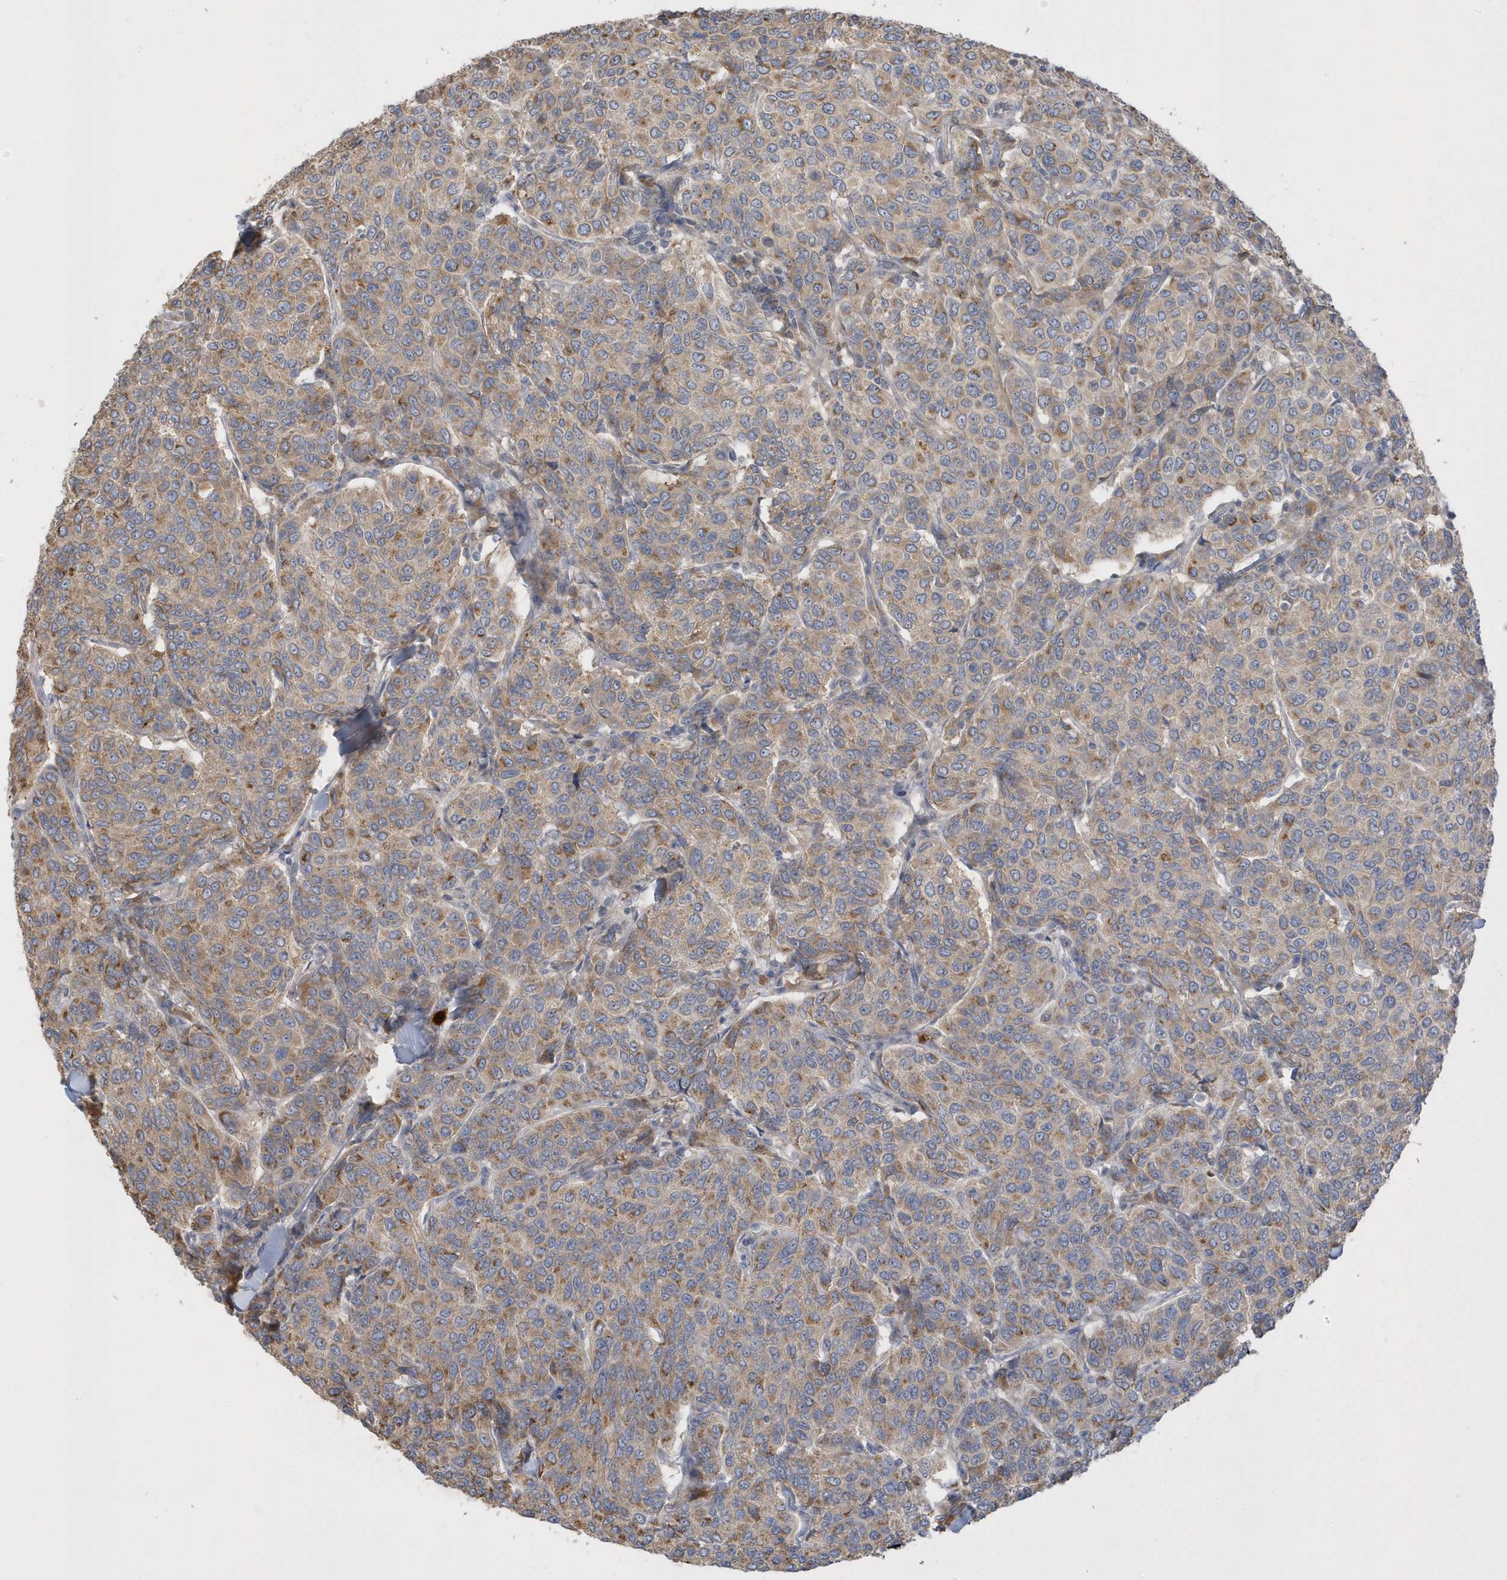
{"staining": {"intensity": "moderate", "quantity": "25%-75%", "location": "cytoplasmic/membranous"}, "tissue": "breast cancer", "cell_type": "Tumor cells", "image_type": "cancer", "snomed": [{"axis": "morphology", "description": "Duct carcinoma"}, {"axis": "topography", "description": "Breast"}], "caption": "Protein expression by immunohistochemistry (IHC) exhibits moderate cytoplasmic/membranous expression in about 25%-75% of tumor cells in breast cancer.", "gene": "DPP9", "patient": {"sex": "female", "age": 55}}